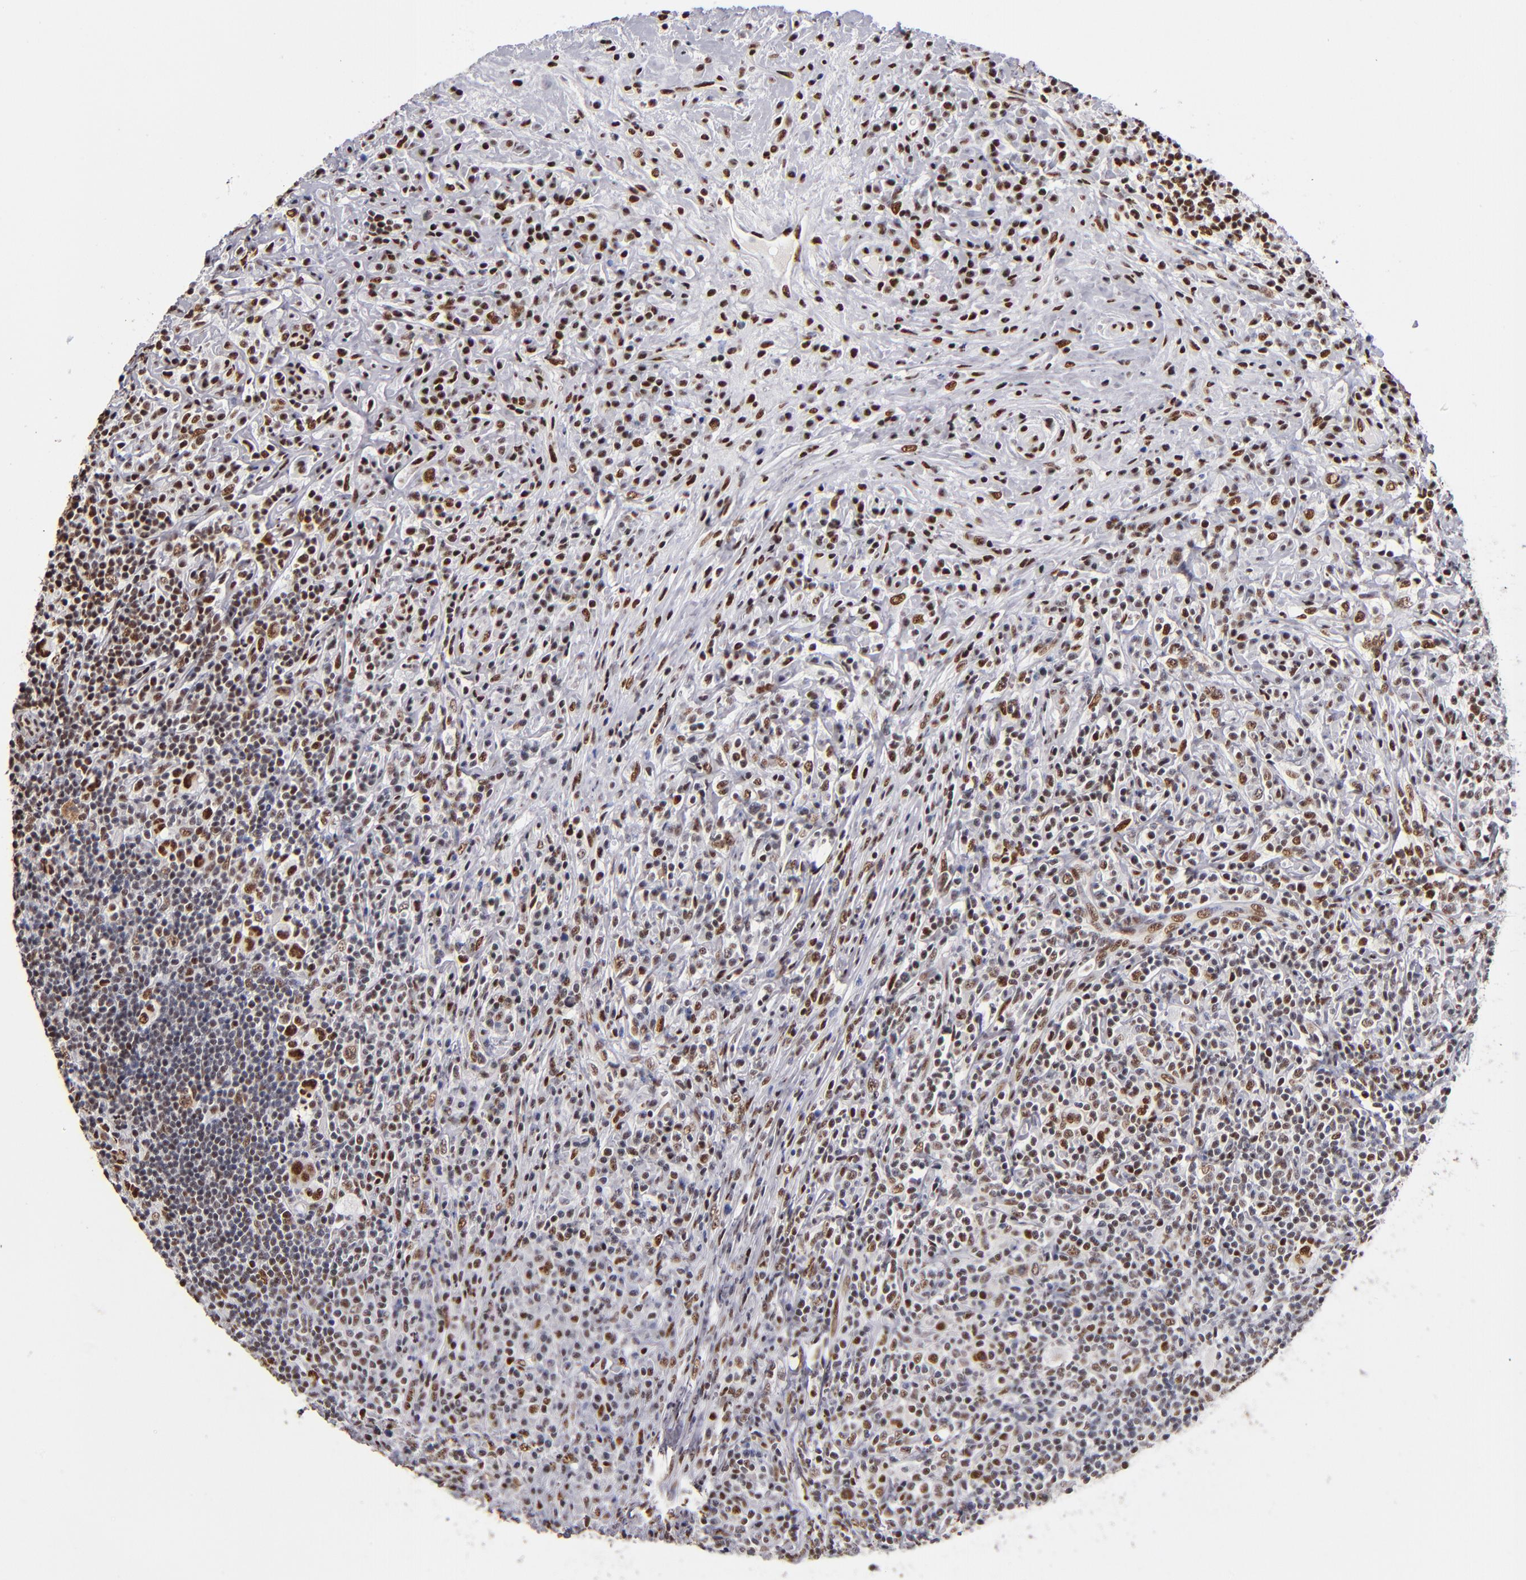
{"staining": {"intensity": "moderate", "quantity": ">75%", "location": "nuclear"}, "tissue": "lymphoma", "cell_type": "Tumor cells", "image_type": "cancer", "snomed": [{"axis": "morphology", "description": "Hodgkin's disease, NOS"}, {"axis": "topography", "description": "Lymph node"}], "caption": "Protein expression analysis of lymphoma shows moderate nuclear expression in about >75% of tumor cells.", "gene": "MN1", "patient": {"sex": "female", "age": 25}}